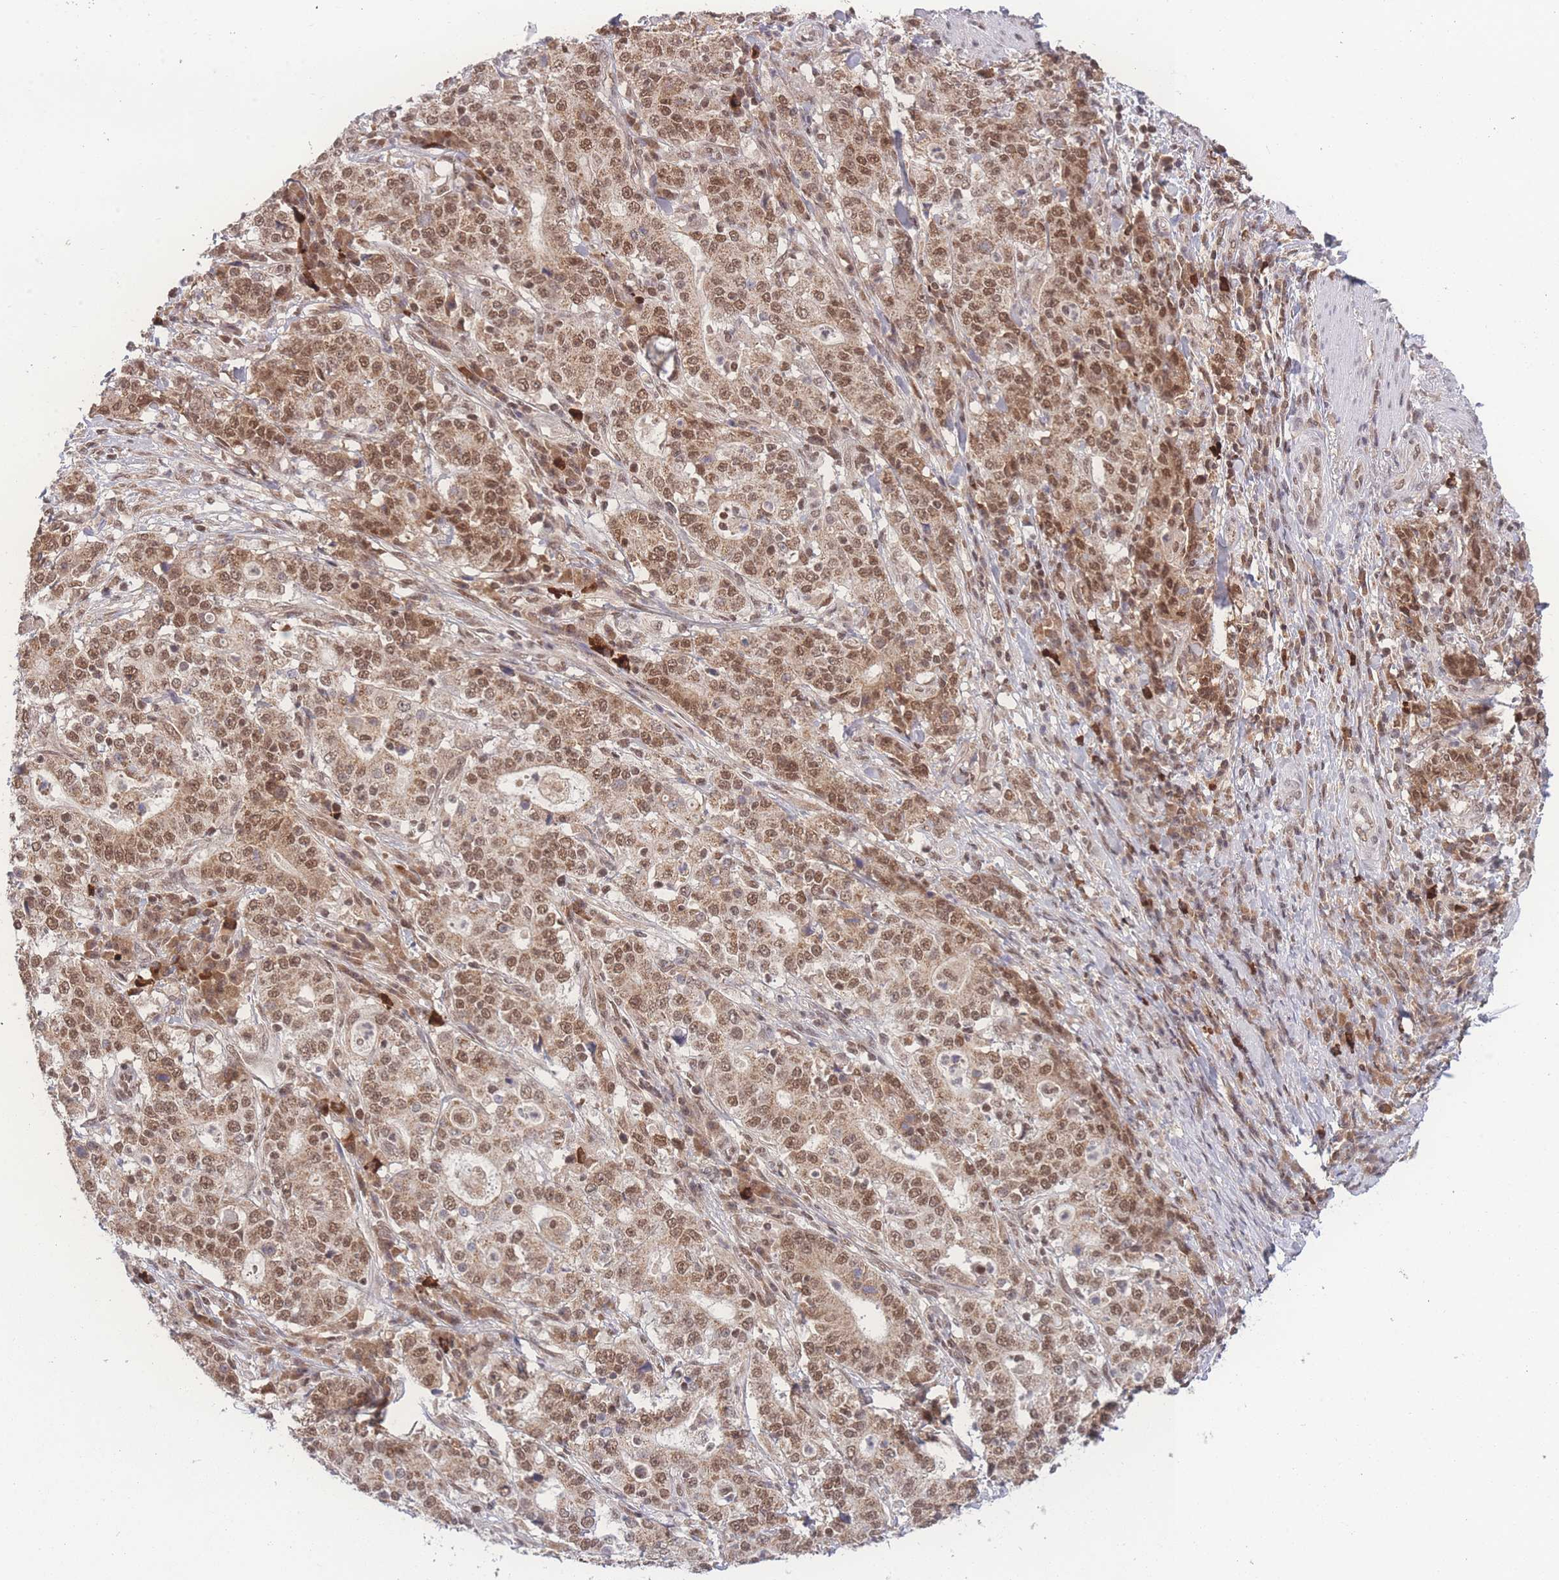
{"staining": {"intensity": "moderate", "quantity": ">75%", "location": "nuclear"}, "tissue": "stomach cancer", "cell_type": "Tumor cells", "image_type": "cancer", "snomed": [{"axis": "morphology", "description": "Normal tissue, NOS"}, {"axis": "morphology", "description": "Adenocarcinoma, NOS"}, {"axis": "topography", "description": "Stomach, upper"}, {"axis": "topography", "description": "Stomach"}], "caption": "Protein staining exhibits moderate nuclear expression in about >75% of tumor cells in stomach adenocarcinoma.", "gene": "RAVER1", "patient": {"sex": "male", "age": 59}}